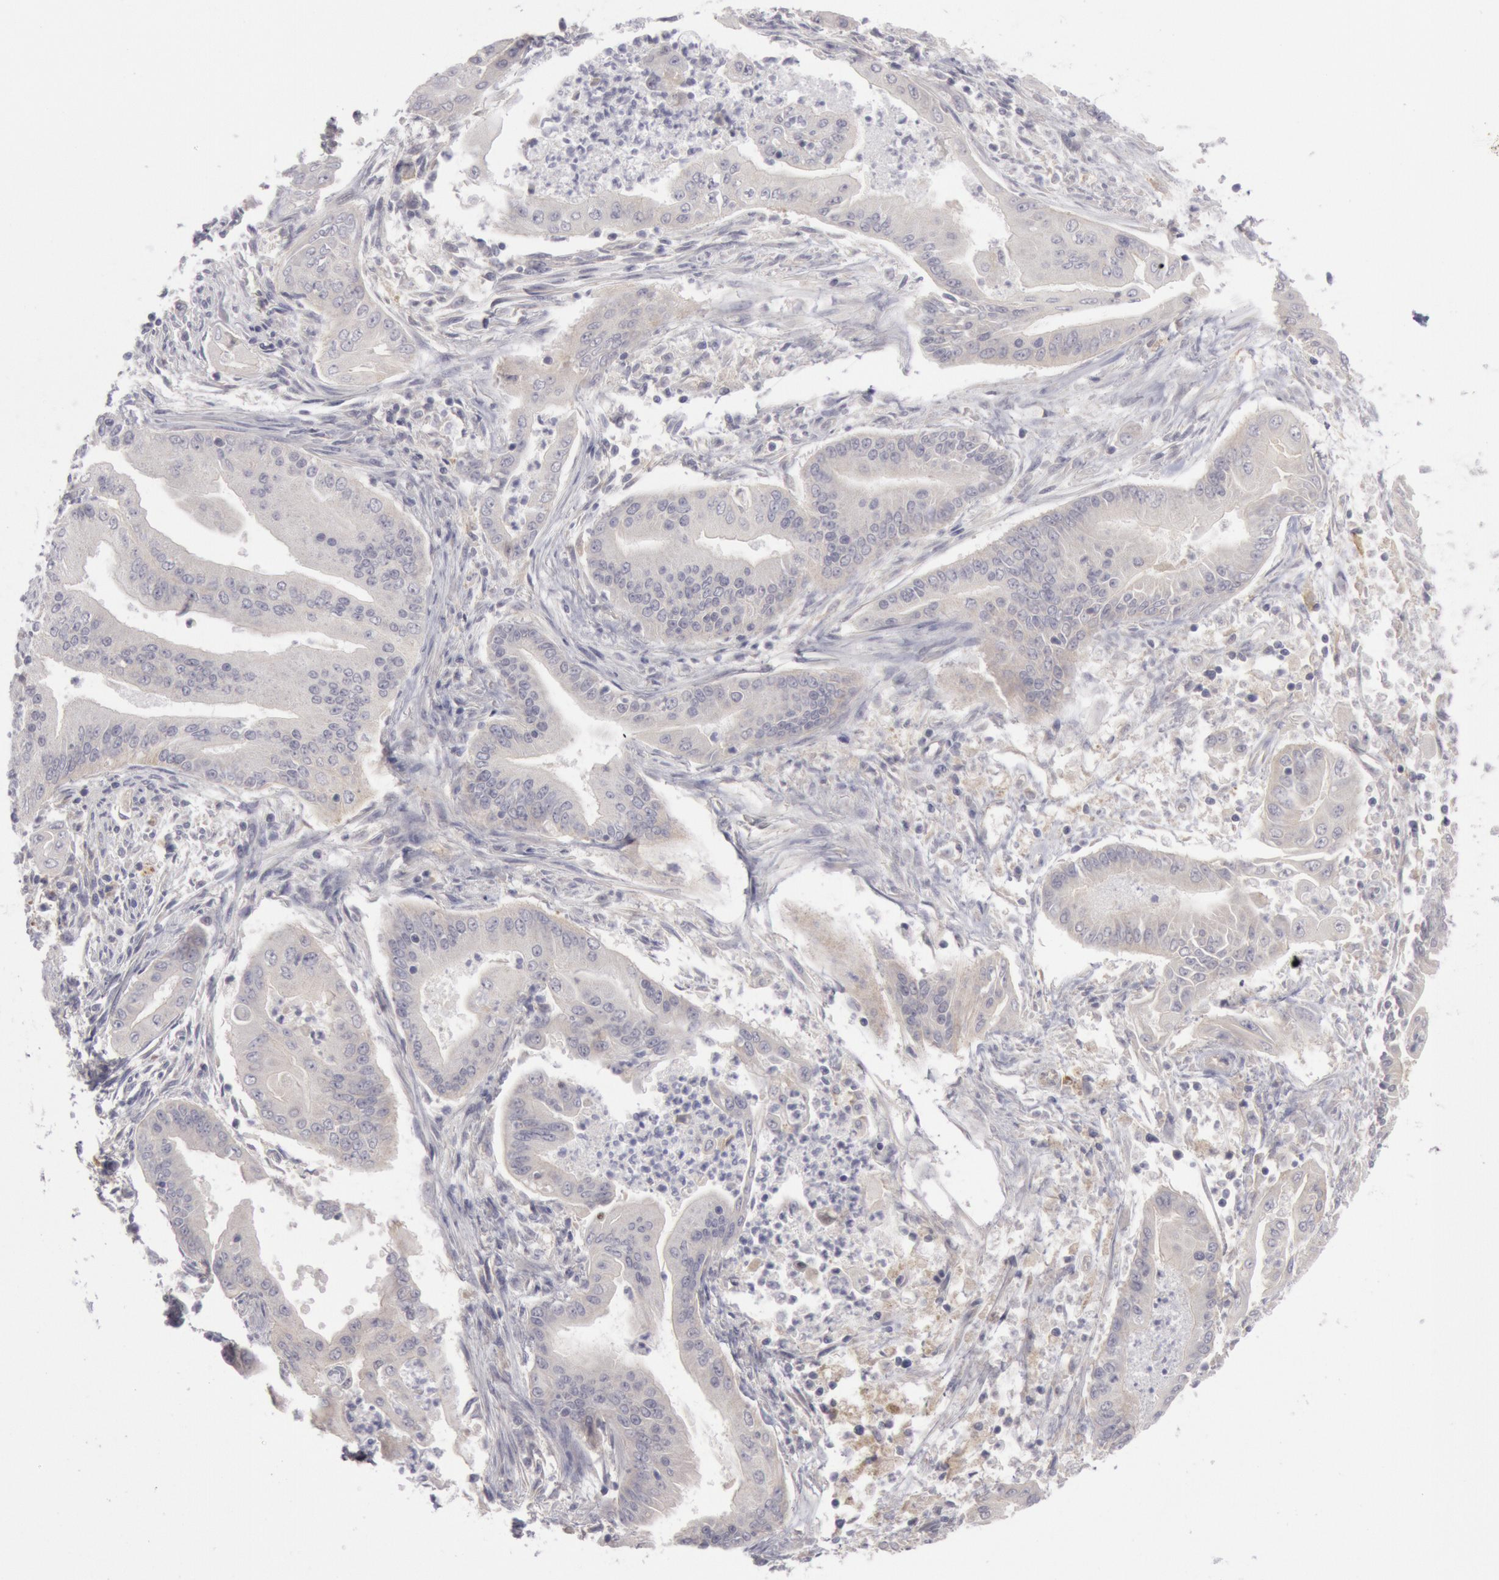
{"staining": {"intensity": "negative", "quantity": "none", "location": "none"}, "tissue": "endometrial cancer", "cell_type": "Tumor cells", "image_type": "cancer", "snomed": [{"axis": "morphology", "description": "Adenocarcinoma, NOS"}, {"axis": "topography", "description": "Endometrium"}], "caption": "High power microscopy image of an immunohistochemistry micrograph of adenocarcinoma (endometrial), revealing no significant staining in tumor cells.", "gene": "JOSD1", "patient": {"sex": "female", "age": 63}}